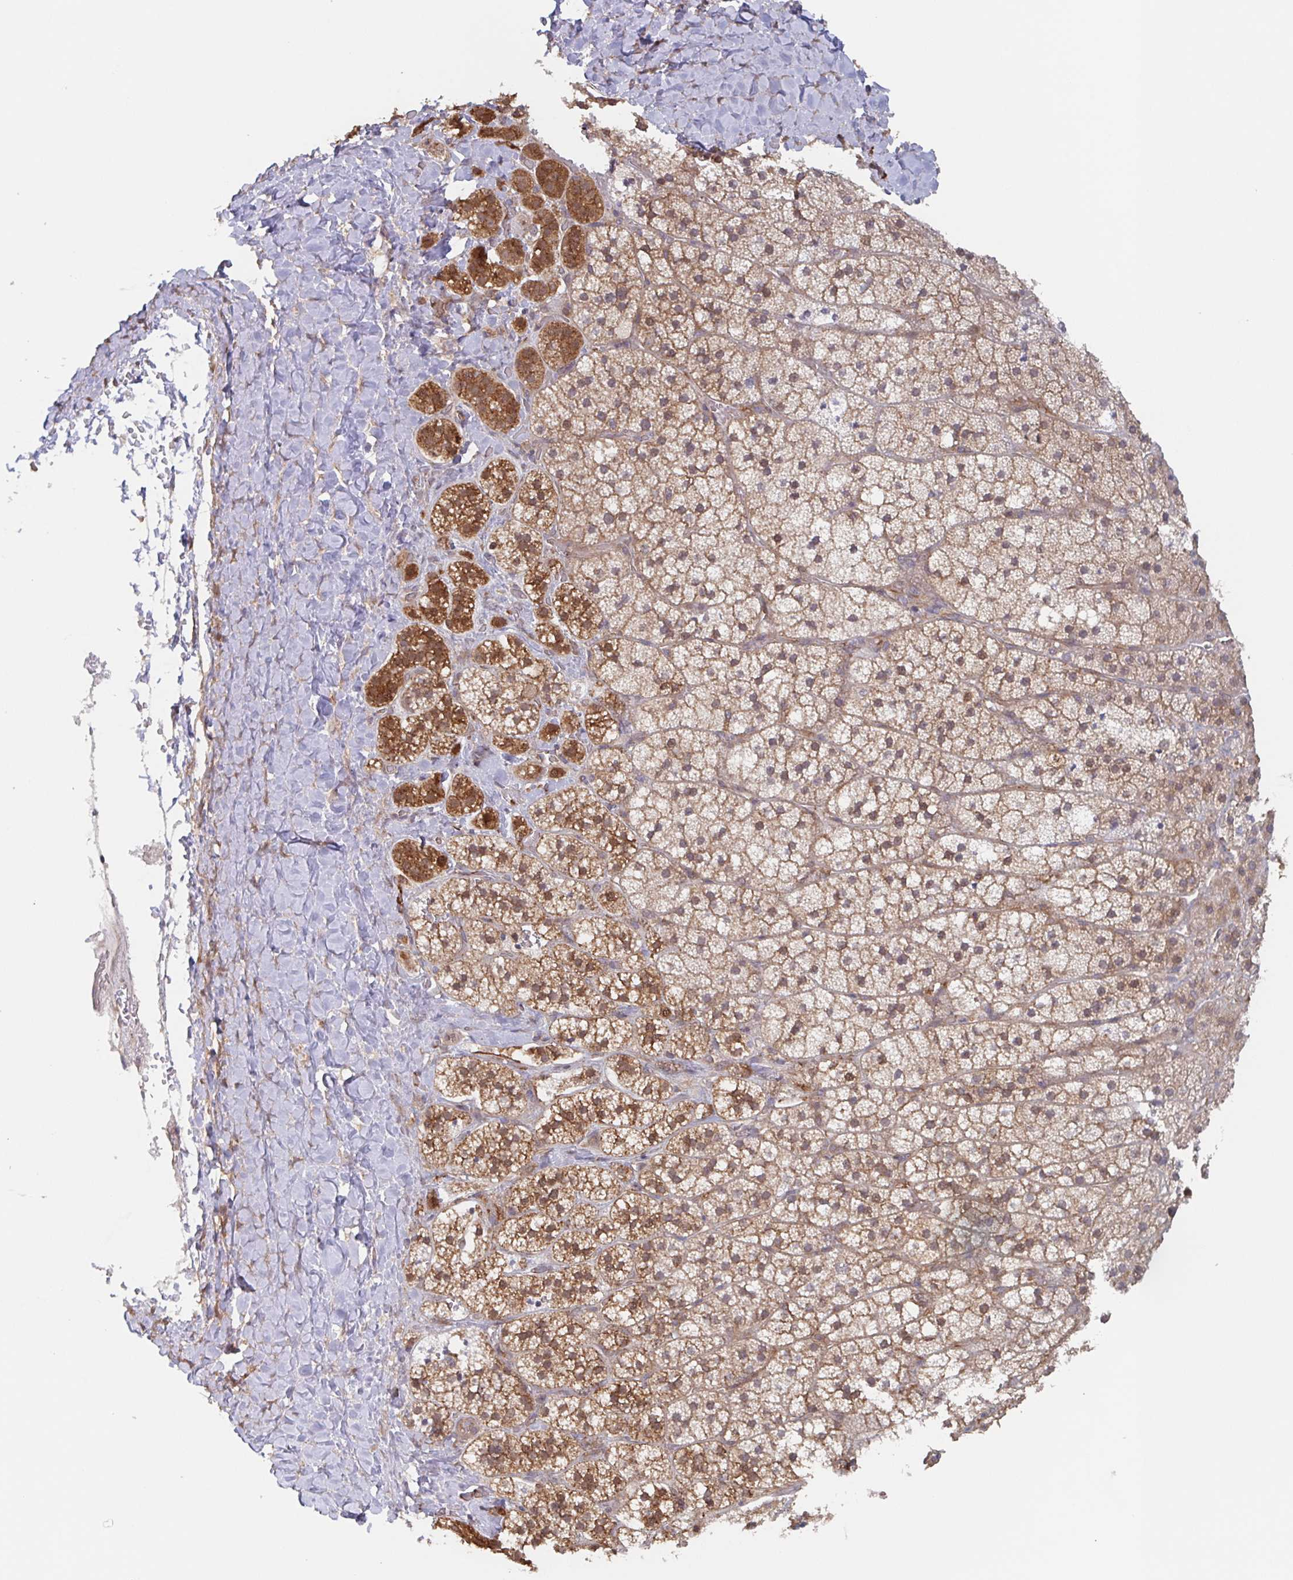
{"staining": {"intensity": "moderate", "quantity": ">75%", "location": "cytoplasmic/membranous"}, "tissue": "adrenal gland", "cell_type": "Glandular cells", "image_type": "normal", "snomed": [{"axis": "morphology", "description": "Normal tissue, NOS"}, {"axis": "topography", "description": "Adrenal gland"}], "caption": "Adrenal gland stained with immunohistochemistry displays moderate cytoplasmic/membranous positivity in about >75% of glandular cells.", "gene": "AGFG2", "patient": {"sex": "male", "age": 53}}